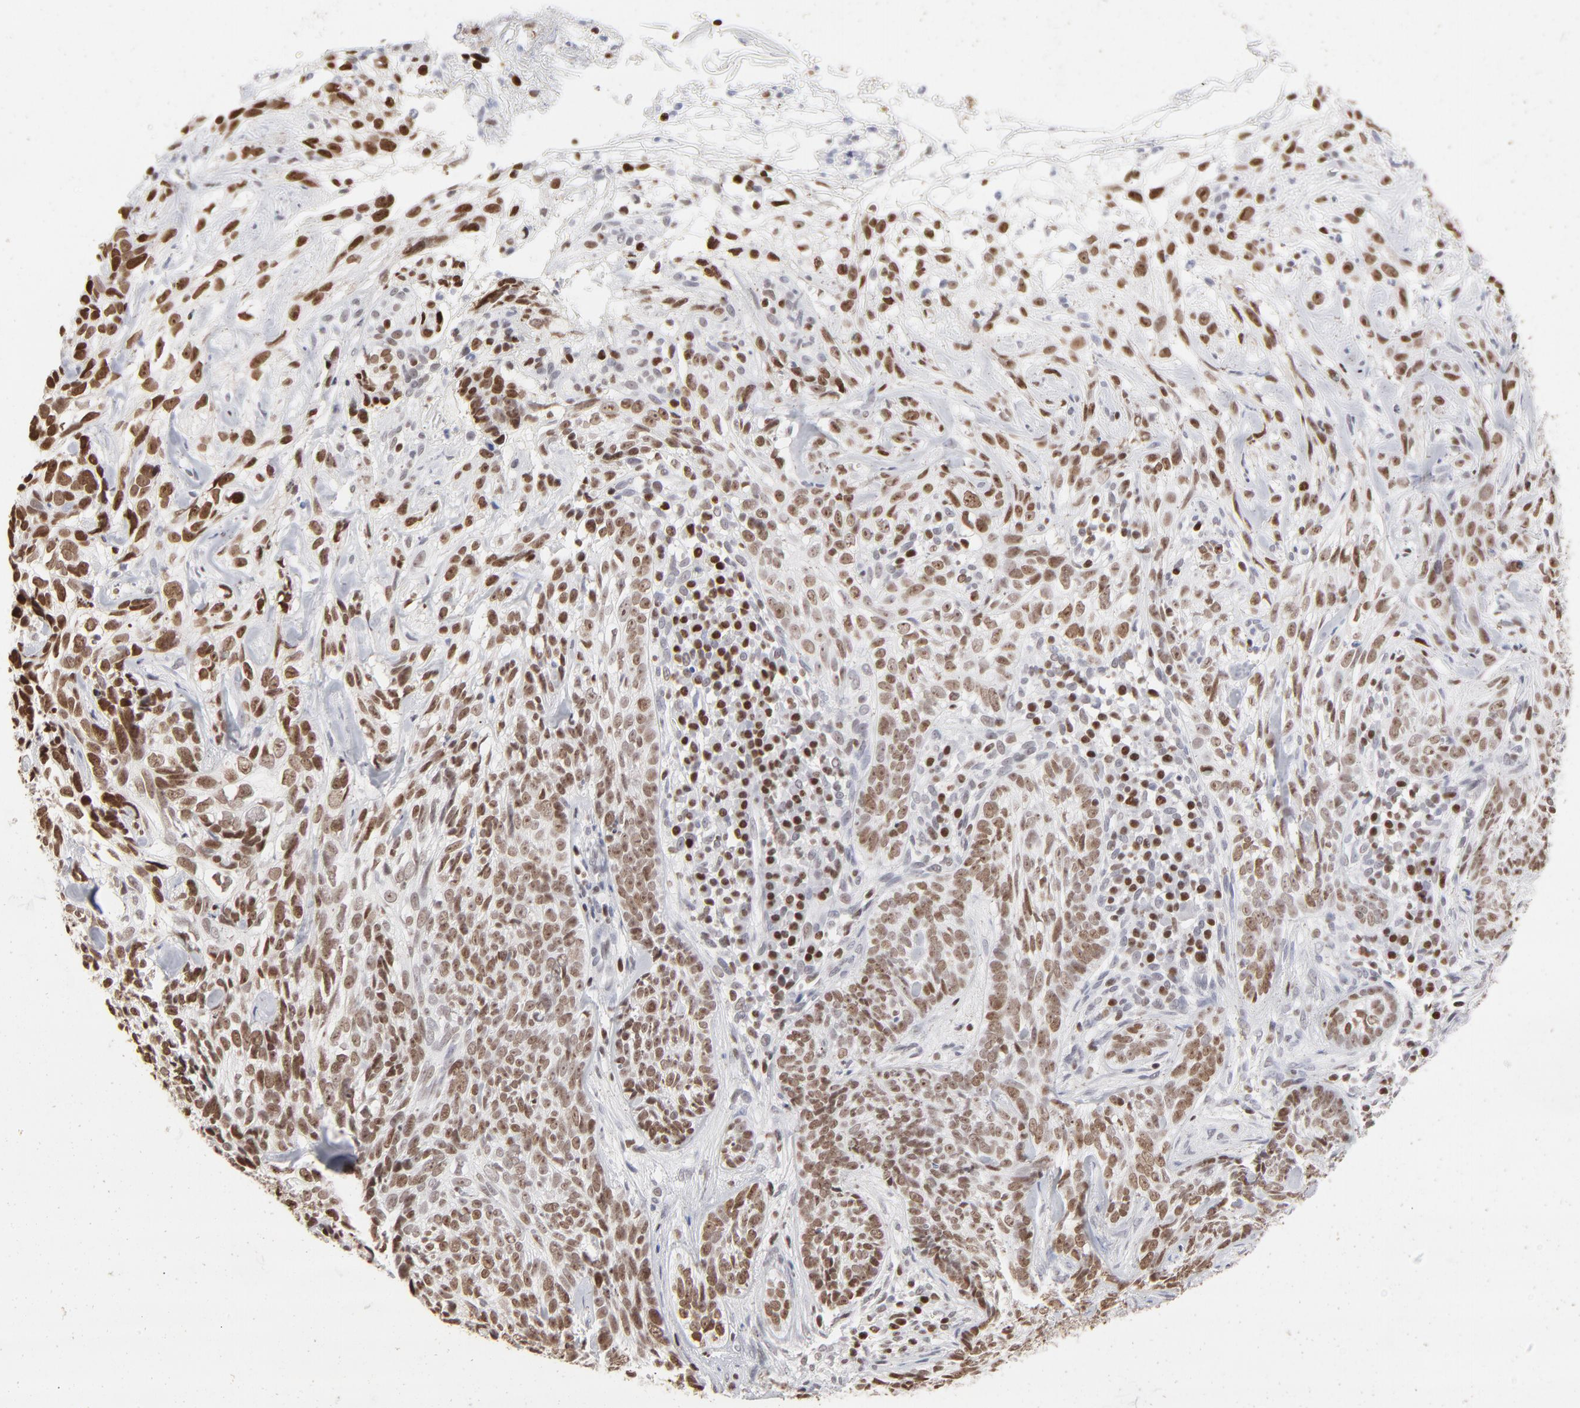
{"staining": {"intensity": "moderate", "quantity": ">75%", "location": "nuclear"}, "tissue": "skin cancer", "cell_type": "Tumor cells", "image_type": "cancer", "snomed": [{"axis": "morphology", "description": "Basal cell carcinoma"}, {"axis": "topography", "description": "Skin"}], "caption": "A high-resolution image shows immunohistochemistry (IHC) staining of skin basal cell carcinoma, which exhibits moderate nuclear positivity in approximately >75% of tumor cells. Using DAB (3,3'-diaminobenzidine) (brown) and hematoxylin (blue) stains, captured at high magnification using brightfield microscopy.", "gene": "PARP1", "patient": {"sex": "male", "age": 72}}